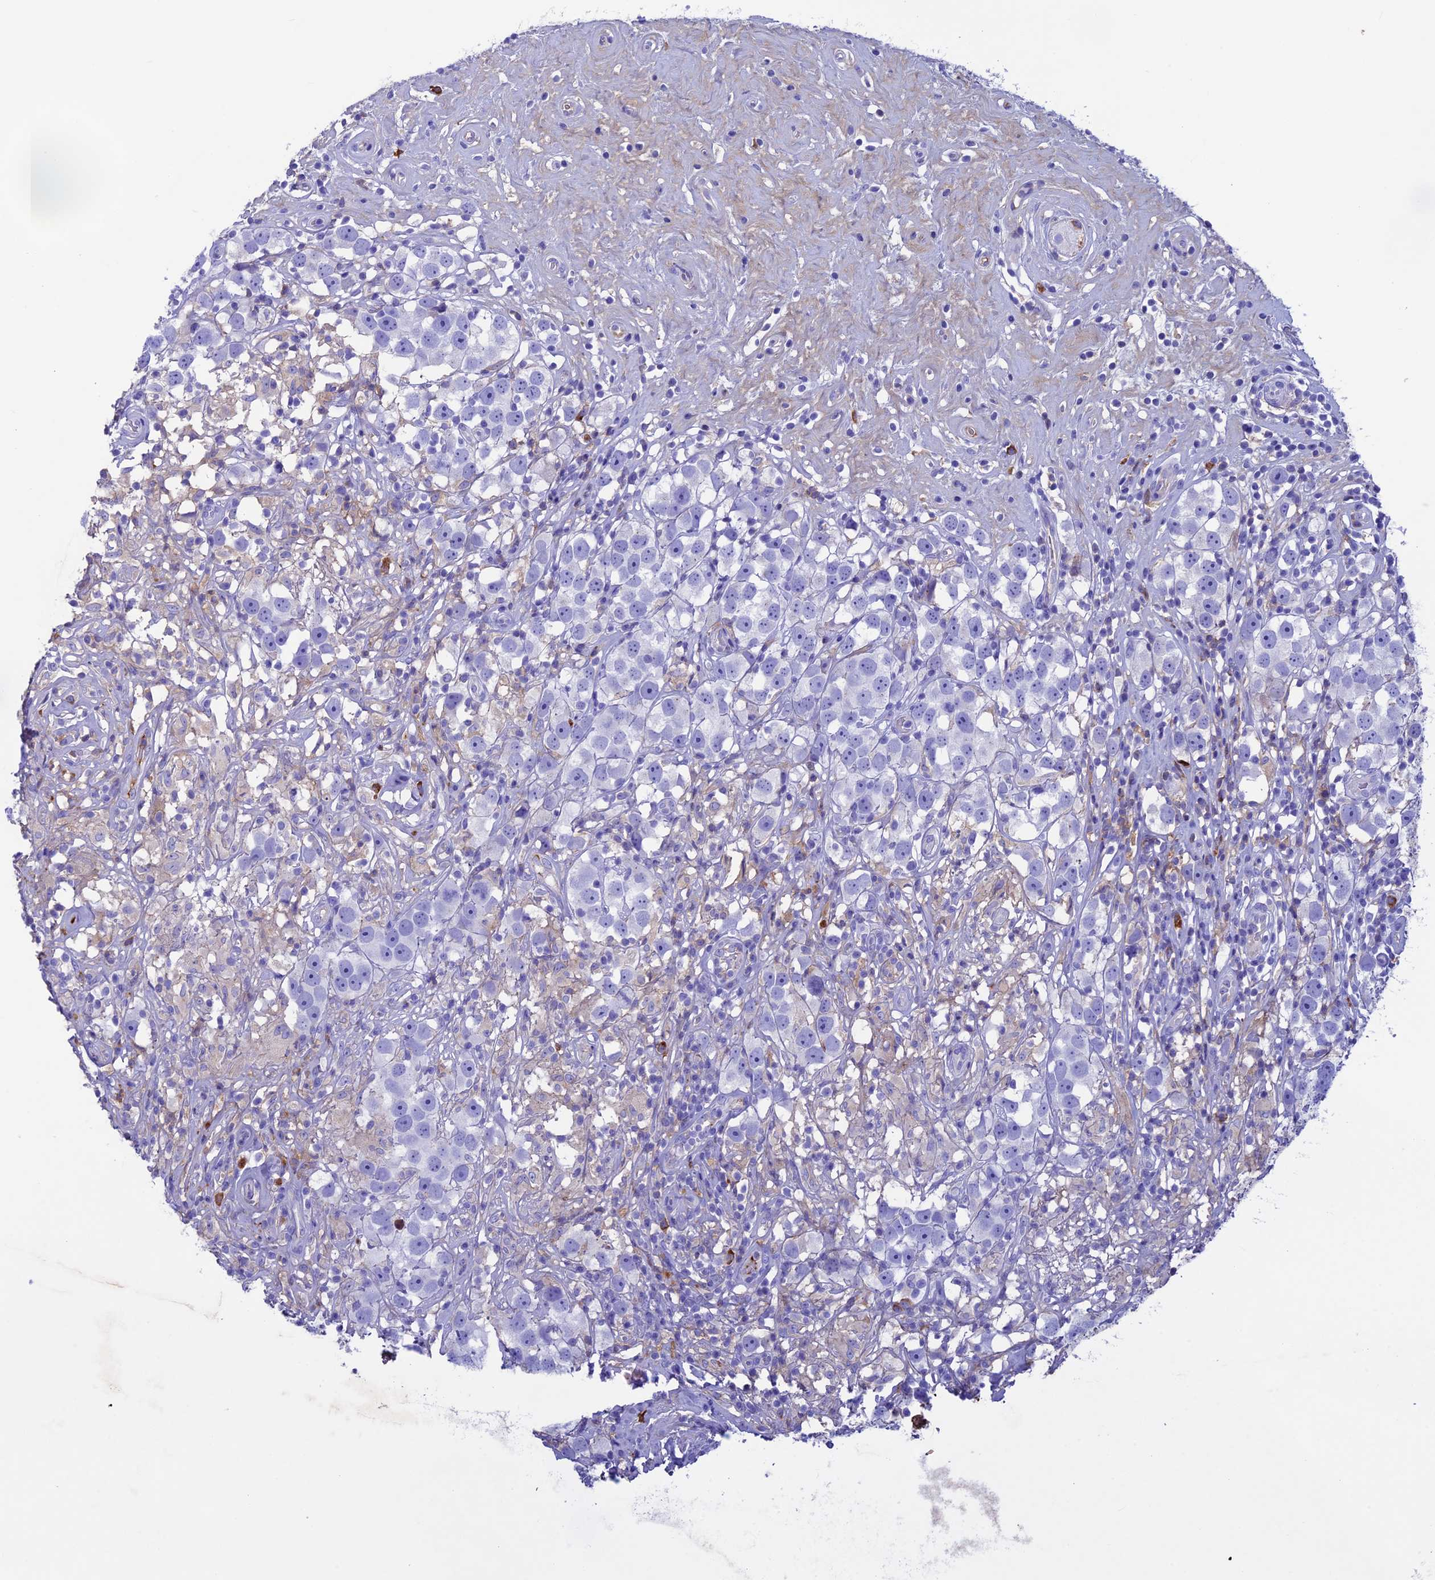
{"staining": {"intensity": "negative", "quantity": "none", "location": "none"}, "tissue": "testis cancer", "cell_type": "Tumor cells", "image_type": "cancer", "snomed": [{"axis": "morphology", "description": "Seminoma, NOS"}, {"axis": "topography", "description": "Testis"}], "caption": "Immunohistochemical staining of seminoma (testis) displays no significant positivity in tumor cells. The staining is performed using DAB (3,3'-diaminobenzidine) brown chromogen with nuclei counter-stained in using hematoxylin.", "gene": "IGSF6", "patient": {"sex": "male", "age": 49}}